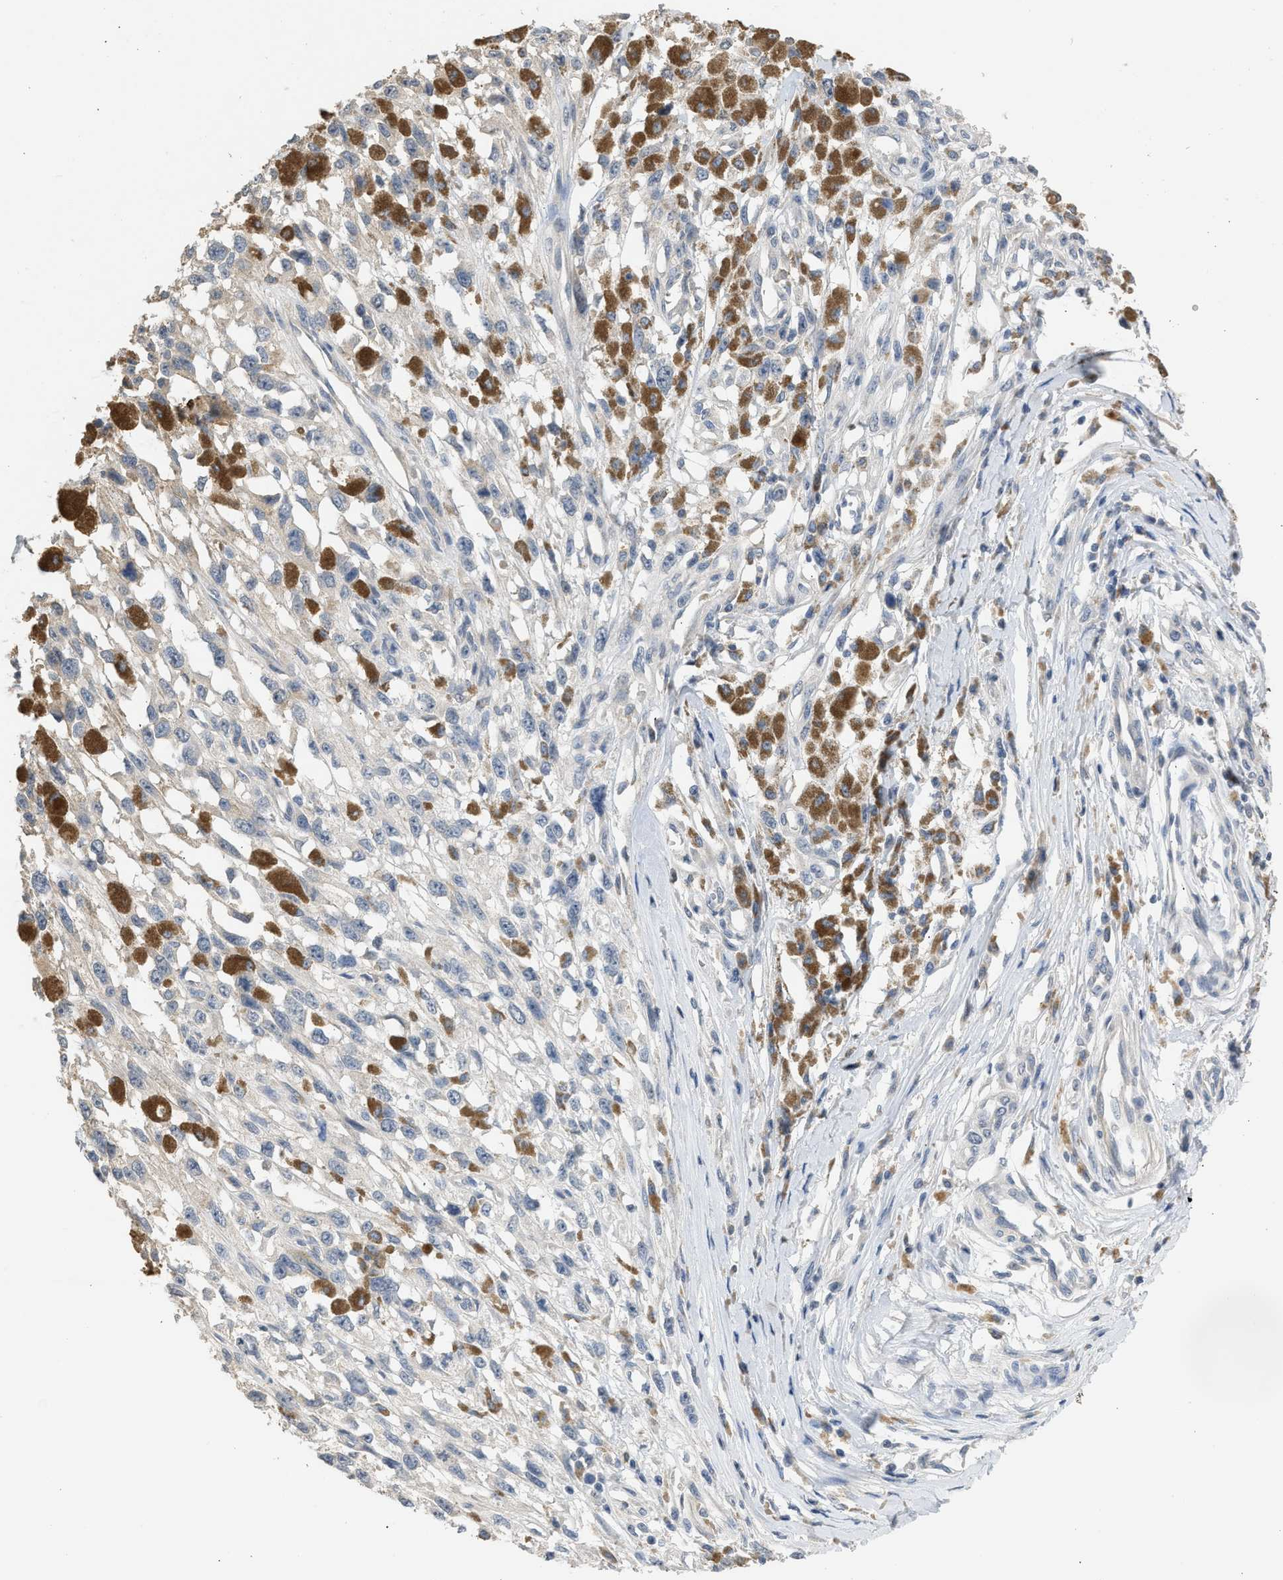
{"staining": {"intensity": "negative", "quantity": "none", "location": "none"}, "tissue": "melanoma", "cell_type": "Tumor cells", "image_type": "cancer", "snomed": [{"axis": "morphology", "description": "Malignant melanoma, Metastatic site"}, {"axis": "topography", "description": "Lymph node"}], "caption": "A histopathology image of malignant melanoma (metastatic site) stained for a protein demonstrates no brown staining in tumor cells.", "gene": "SULT2A1", "patient": {"sex": "male", "age": 59}}